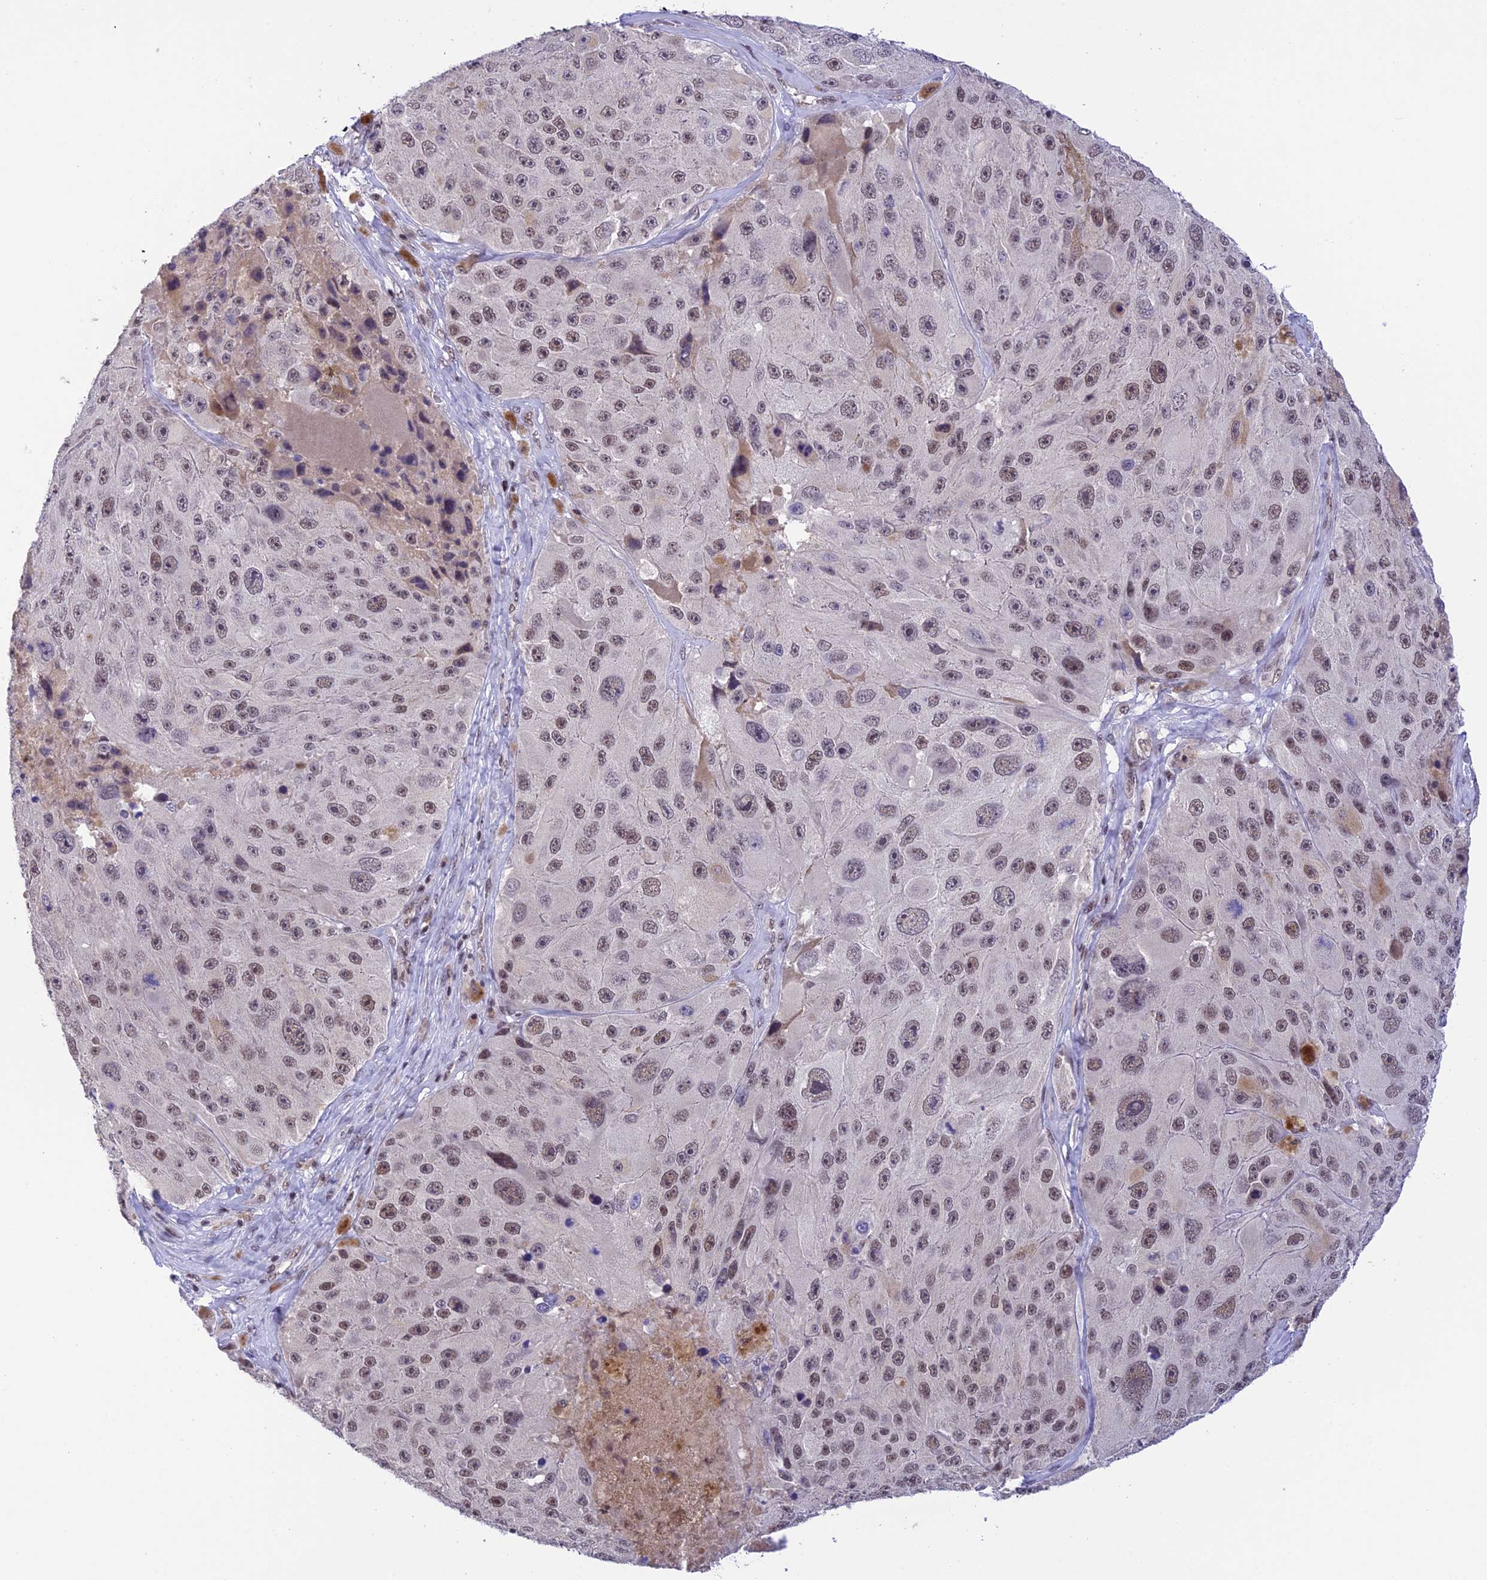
{"staining": {"intensity": "weak", "quantity": "25%-75%", "location": "nuclear"}, "tissue": "melanoma", "cell_type": "Tumor cells", "image_type": "cancer", "snomed": [{"axis": "morphology", "description": "Malignant melanoma, Metastatic site"}, {"axis": "topography", "description": "Lymph node"}], "caption": "Melanoma was stained to show a protein in brown. There is low levels of weak nuclear expression in about 25%-75% of tumor cells.", "gene": "THAP11", "patient": {"sex": "male", "age": 62}}